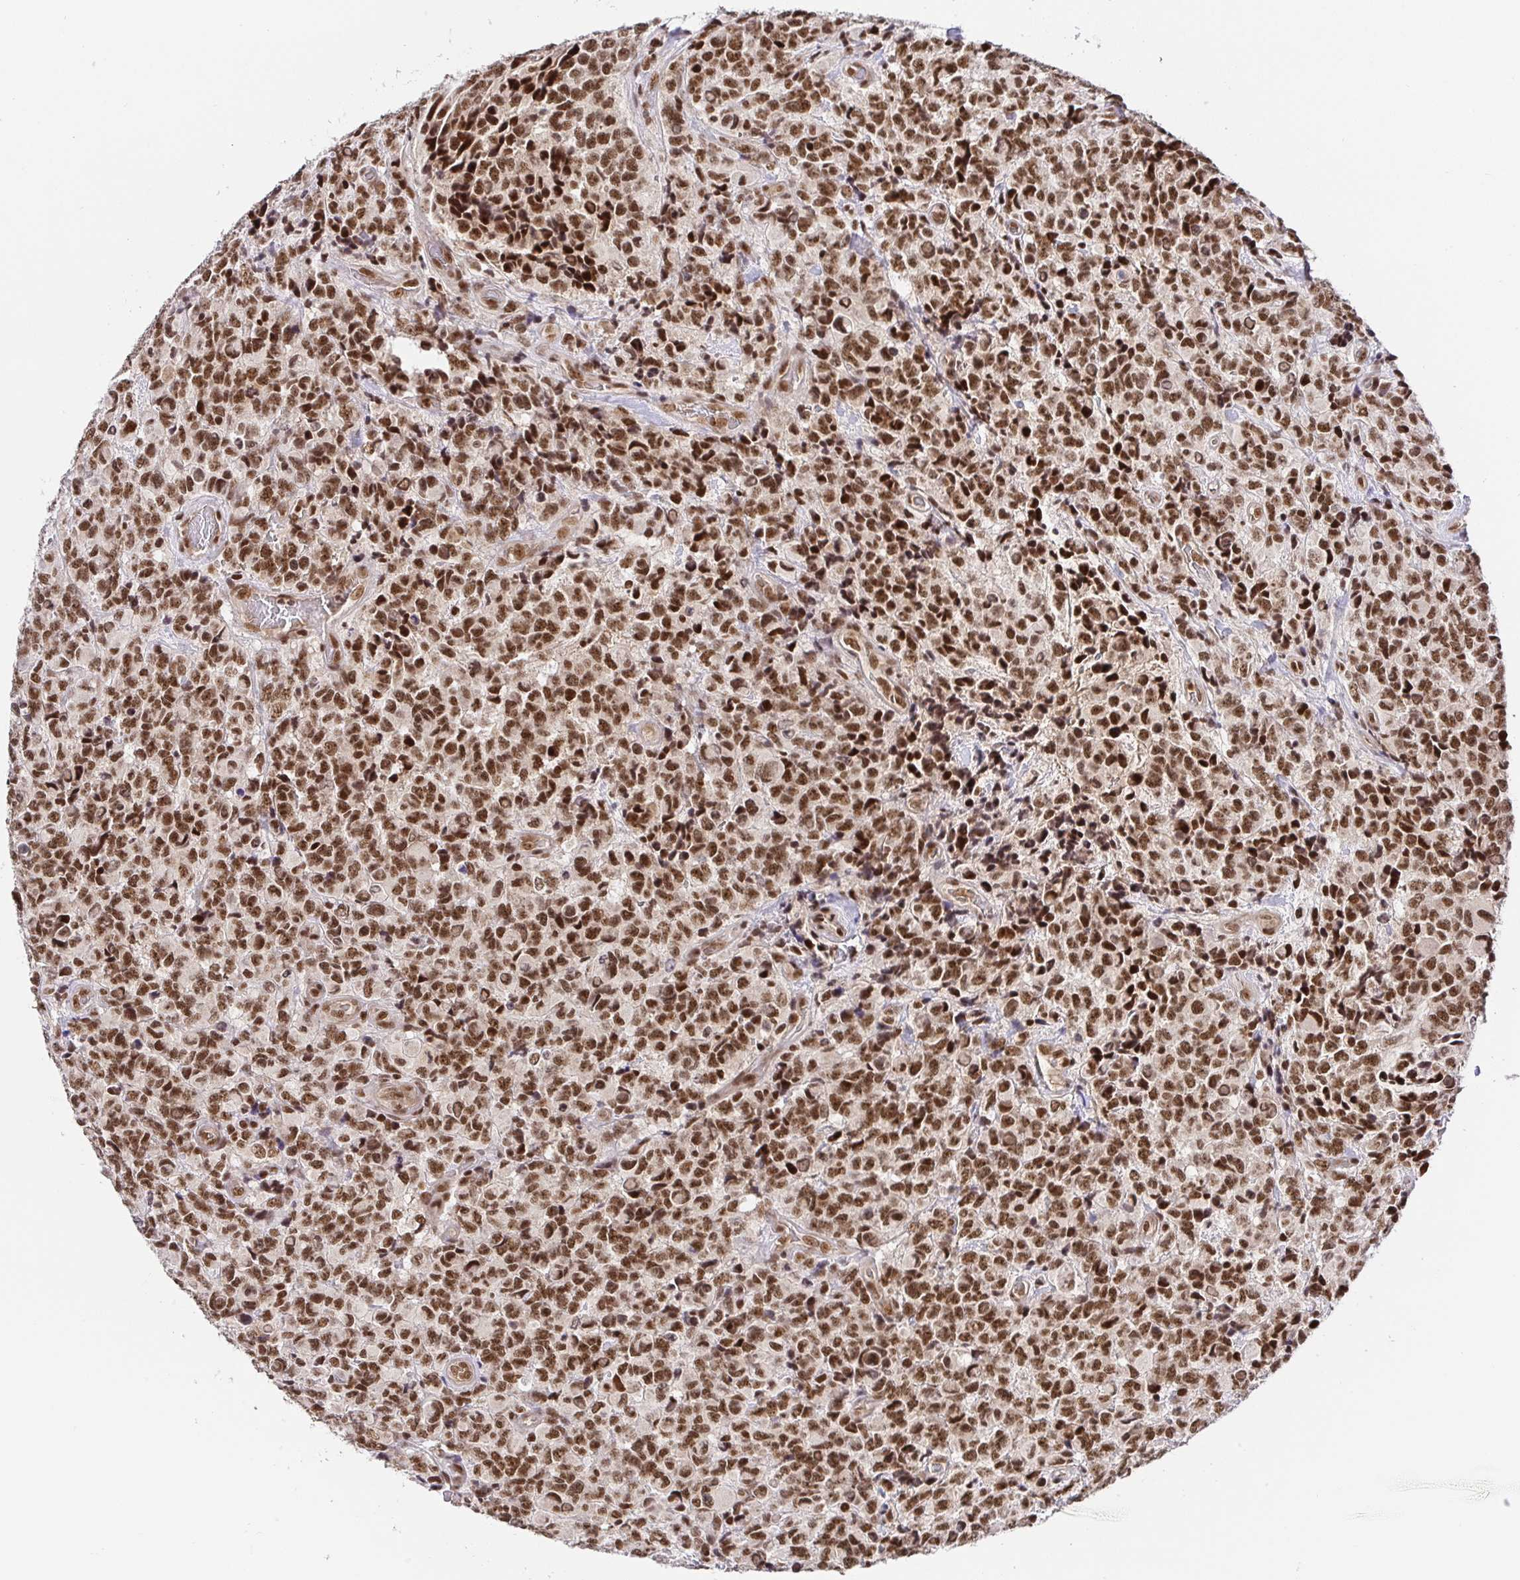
{"staining": {"intensity": "moderate", "quantity": ">75%", "location": "nuclear"}, "tissue": "glioma", "cell_type": "Tumor cells", "image_type": "cancer", "snomed": [{"axis": "morphology", "description": "Glioma, malignant, High grade"}, {"axis": "topography", "description": "Brain"}], "caption": "High-magnification brightfield microscopy of malignant high-grade glioma stained with DAB (3,3'-diaminobenzidine) (brown) and counterstained with hematoxylin (blue). tumor cells exhibit moderate nuclear positivity is identified in about>75% of cells.", "gene": "USF1", "patient": {"sex": "male", "age": 39}}